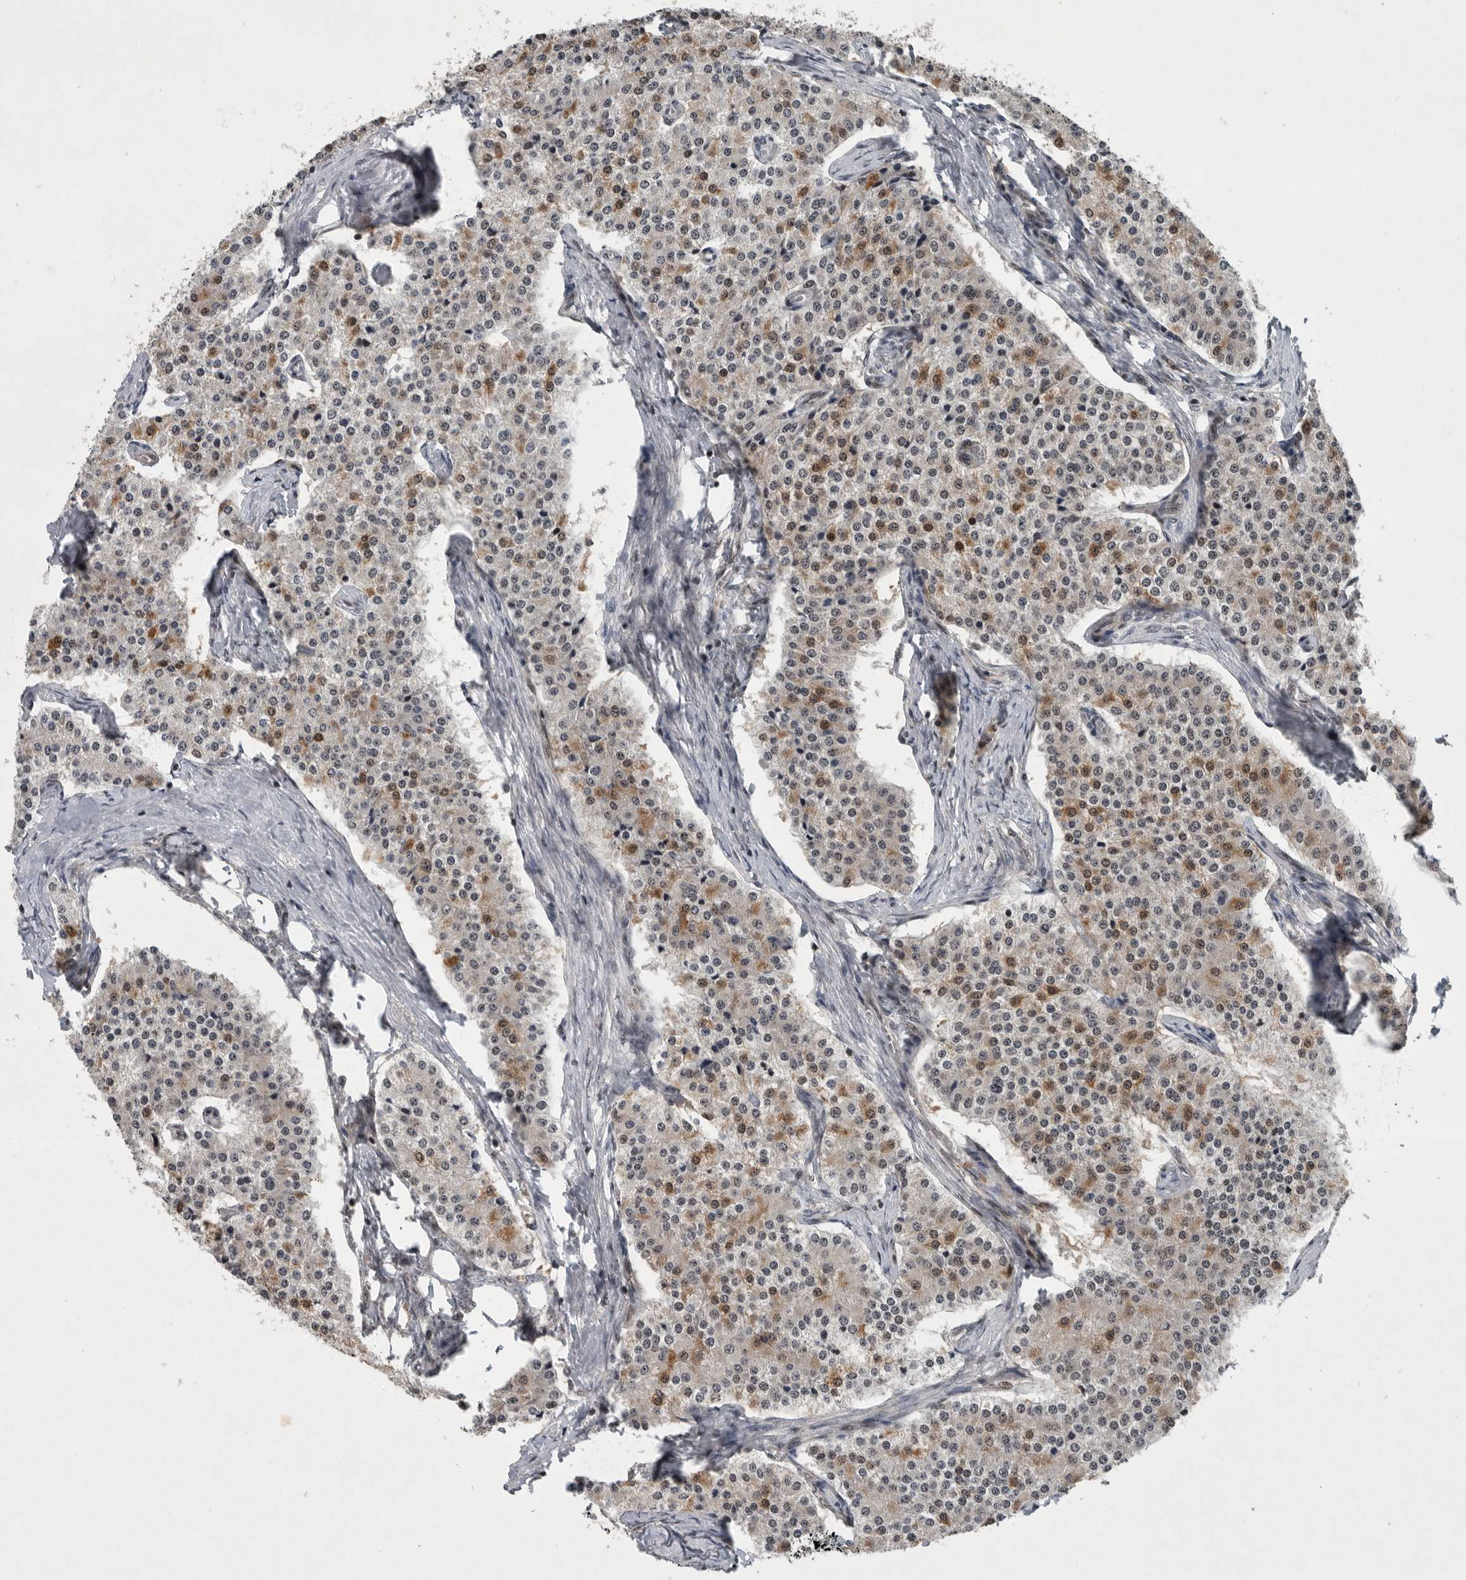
{"staining": {"intensity": "weak", "quantity": "25%-75%", "location": "cytoplasmic/membranous,nuclear"}, "tissue": "carcinoid", "cell_type": "Tumor cells", "image_type": "cancer", "snomed": [{"axis": "morphology", "description": "Carcinoid, malignant, NOS"}, {"axis": "topography", "description": "Colon"}], "caption": "Protein analysis of carcinoid (malignant) tissue exhibits weak cytoplasmic/membranous and nuclear staining in about 25%-75% of tumor cells.", "gene": "SENP7", "patient": {"sex": "female", "age": 52}}